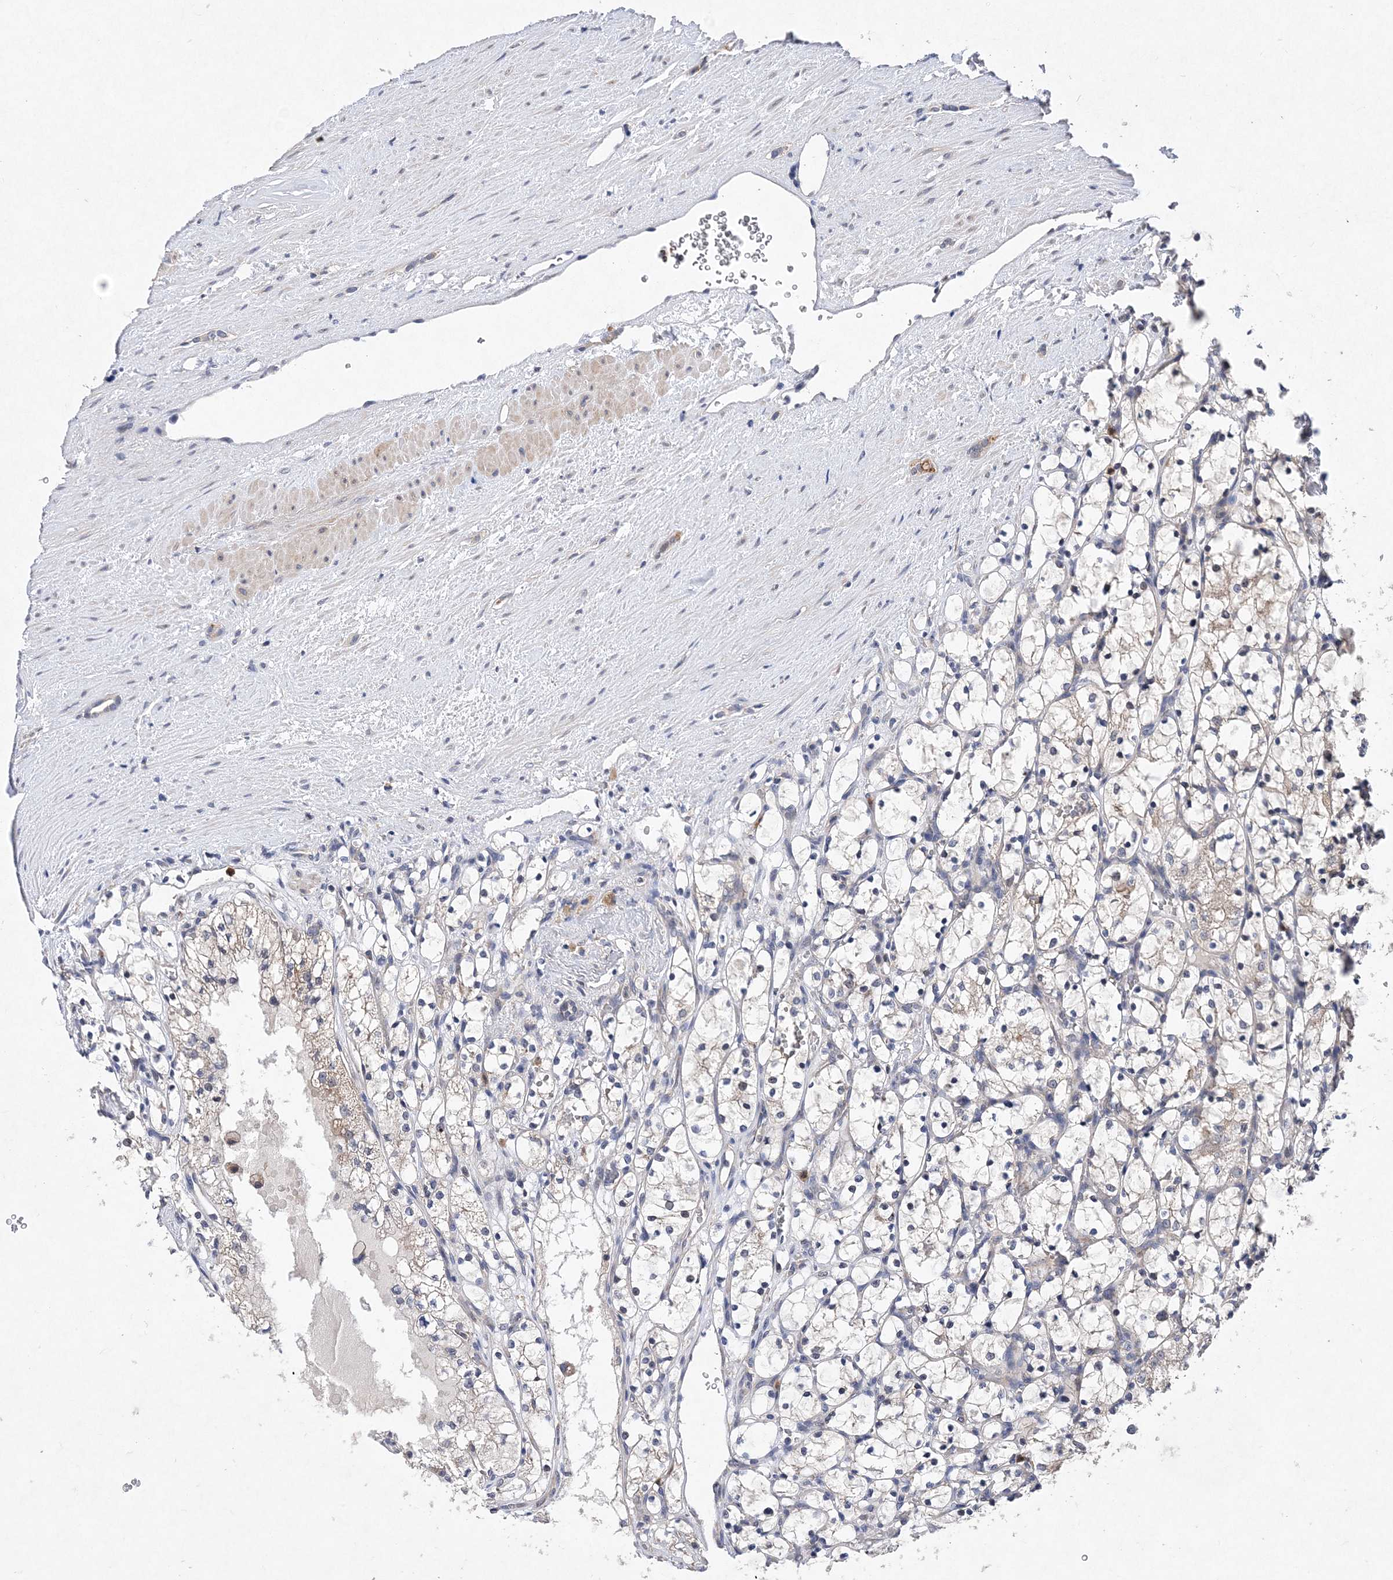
{"staining": {"intensity": "negative", "quantity": "none", "location": "none"}, "tissue": "renal cancer", "cell_type": "Tumor cells", "image_type": "cancer", "snomed": [{"axis": "morphology", "description": "Adenocarcinoma, NOS"}, {"axis": "topography", "description": "Kidney"}], "caption": "Tumor cells are negative for protein expression in human renal adenocarcinoma.", "gene": "PROSER1", "patient": {"sex": "female", "age": 69}}